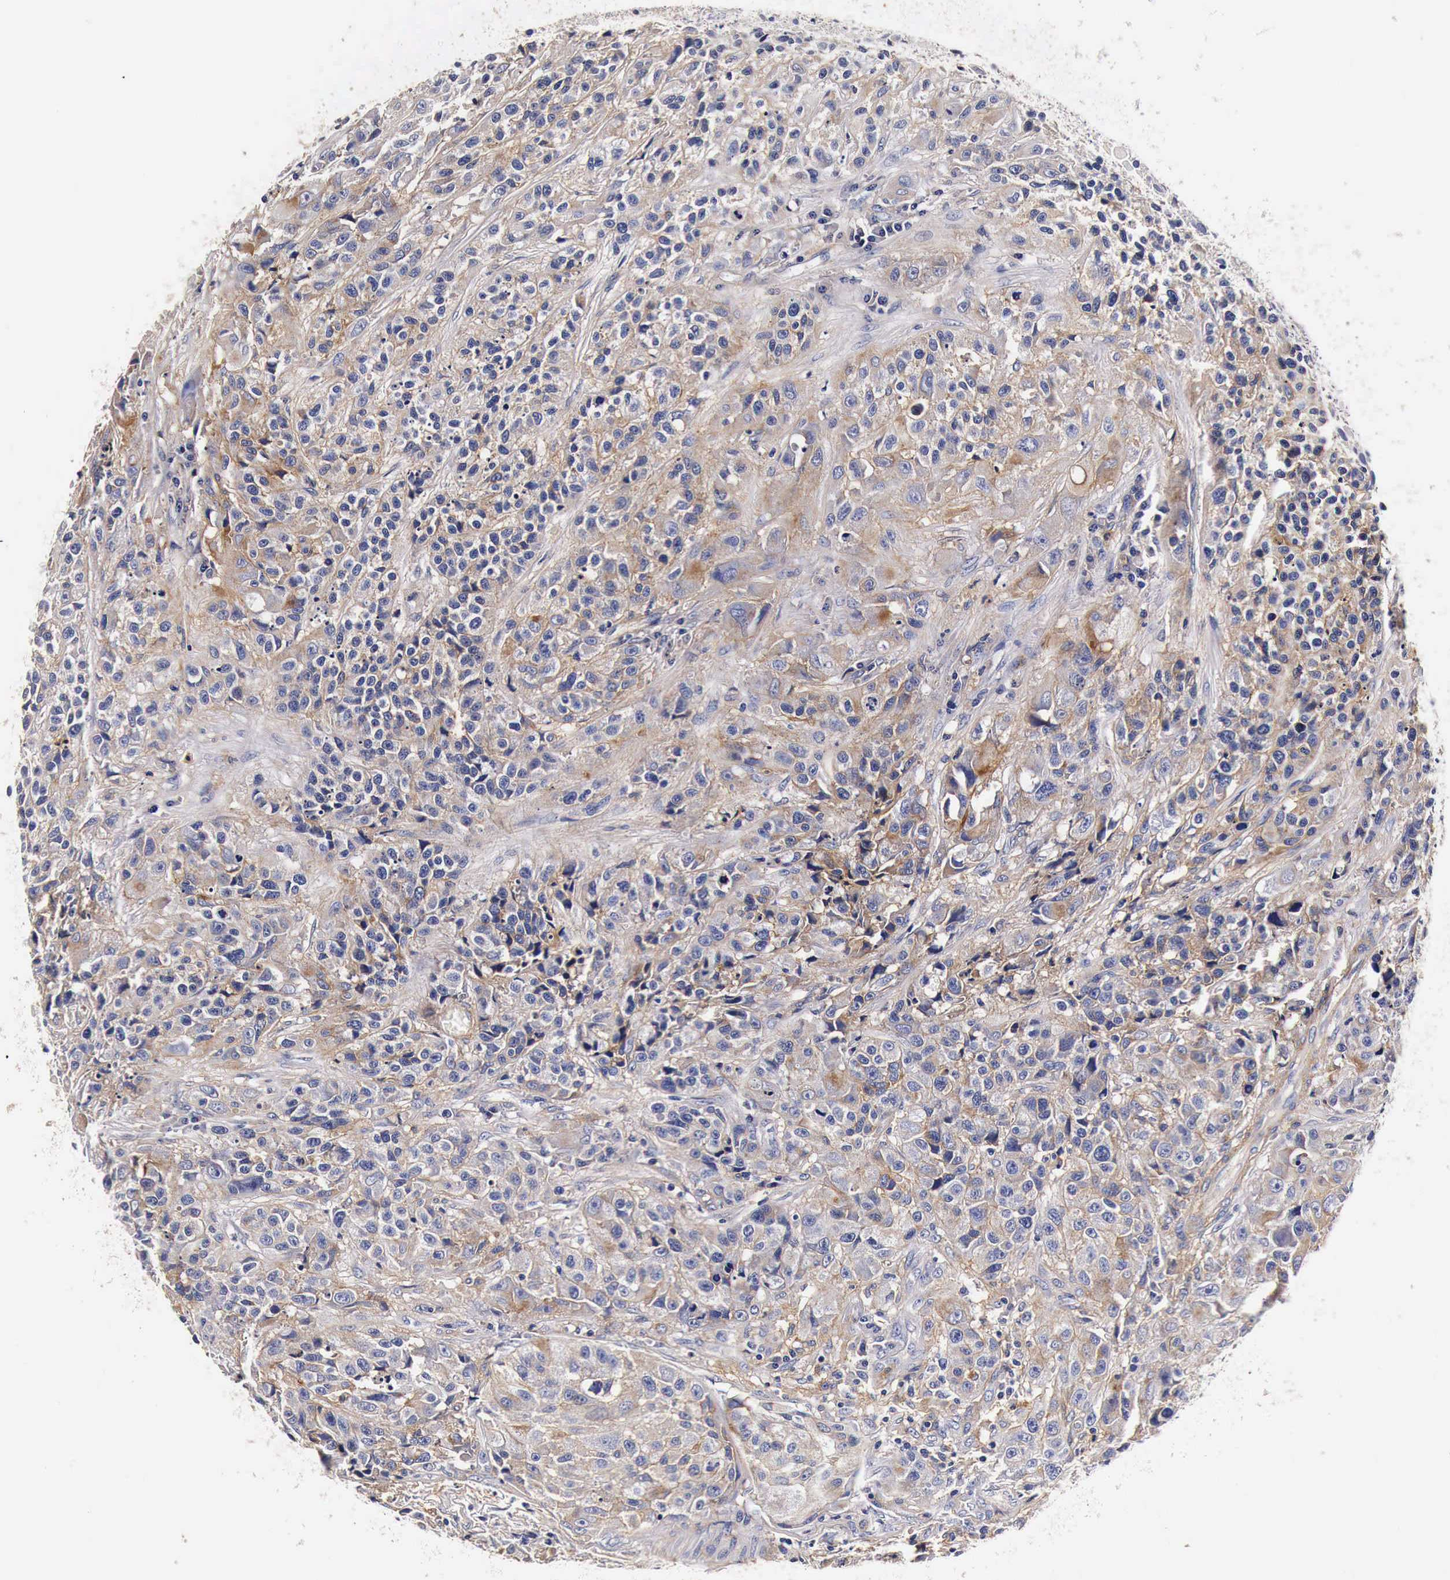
{"staining": {"intensity": "weak", "quantity": "25%-75%", "location": "cytoplasmic/membranous"}, "tissue": "urothelial cancer", "cell_type": "Tumor cells", "image_type": "cancer", "snomed": [{"axis": "morphology", "description": "Urothelial carcinoma, High grade"}, {"axis": "topography", "description": "Urinary bladder"}], "caption": "DAB immunohistochemical staining of high-grade urothelial carcinoma displays weak cytoplasmic/membranous protein positivity in approximately 25%-75% of tumor cells.", "gene": "RP2", "patient": {"sex": "female", "age": 81}}